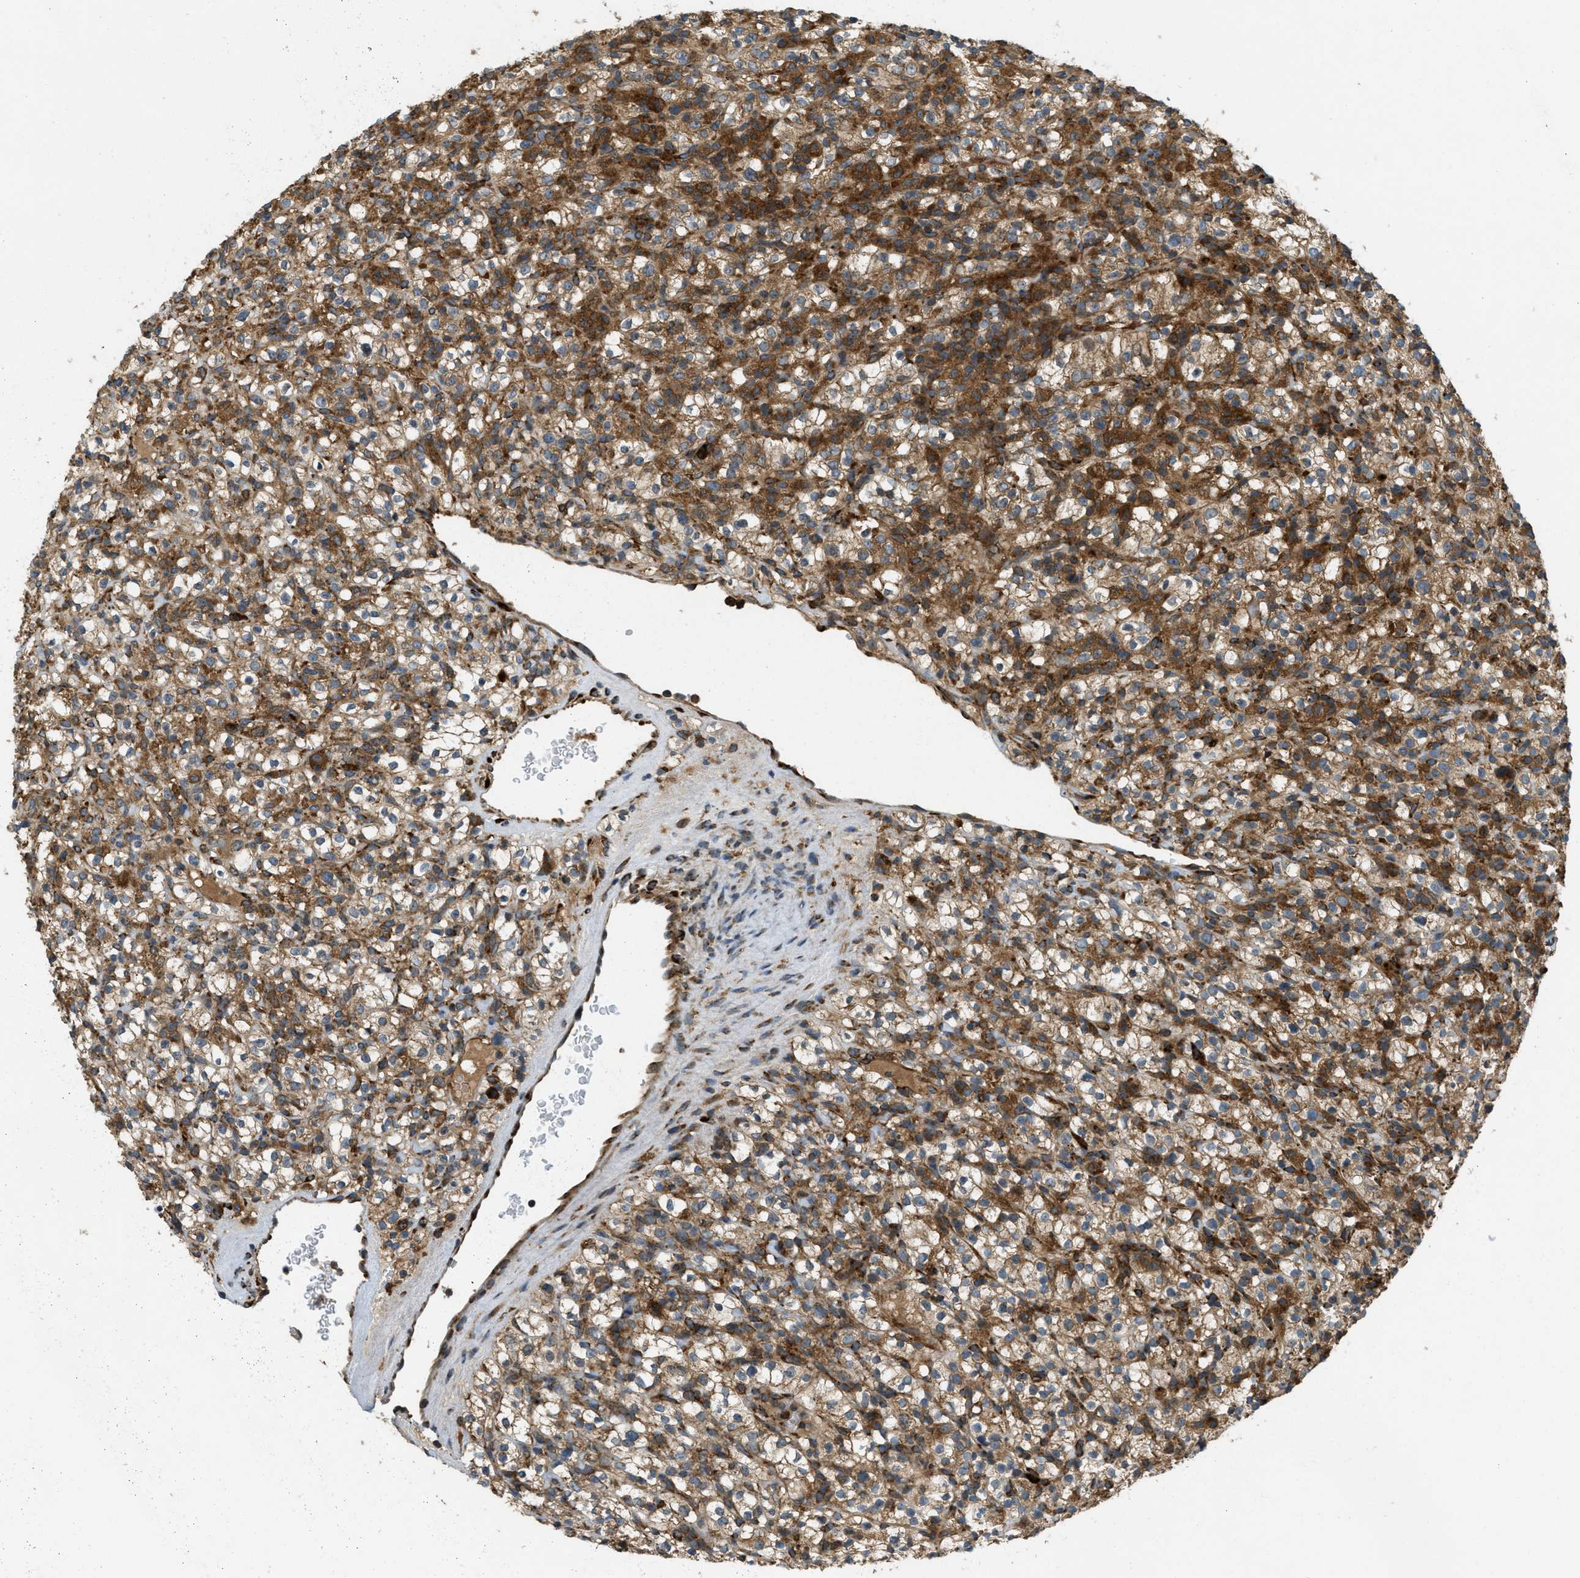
{"staining": {"intensity": "moderate", "quantity": ">75%", "location": "cytoplasmic/membranous"}, "tissue": "renal cancer", "cell_type": "Tumor cells", "image_type": "cancer", "snomed": [{"axis": "morphology", "description": "Normal tissue, NOS"}, {"axis": "morphology", "description": "Adenocarcinoma, NOS"}, {"axis": "topography", "description": "Kidney"}], "caption": "The histopathology image shows a brown stain indicating the presence of a protein in the cytoplasmic/membranous of tumor cells in adenocarcinoma (renal). The staining was performed using DAB to visualize the protein expression in brown, while the nuclei were stained in blue with hematoxylin (Magnification: 20x).", "gene": "PCDH18", "patient": {"sex": "female", "age": 72}}